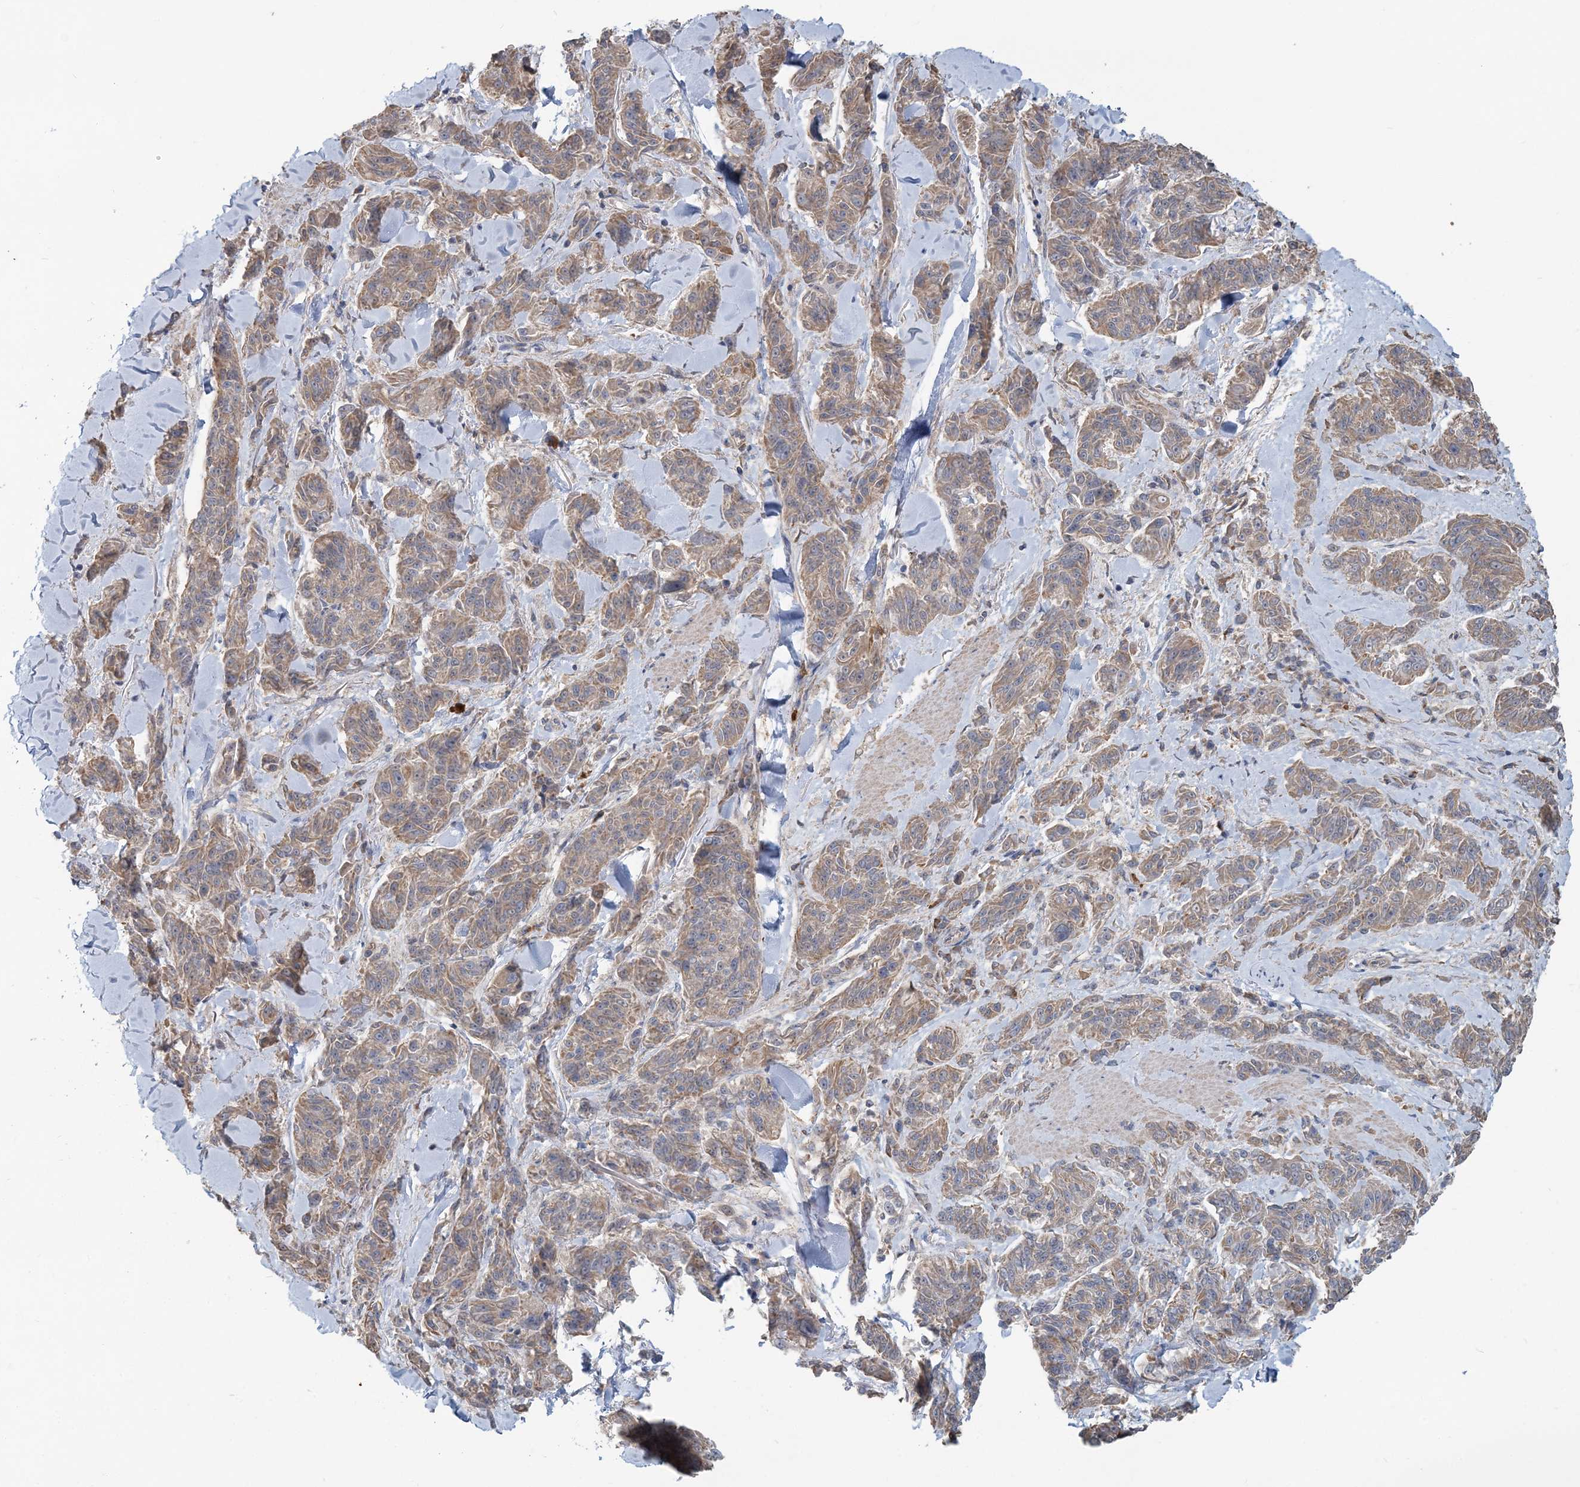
{"staining": {"intensity": "weak", "quantity": "25%-75%", "location": "cytoplasmic/membranous"}, "tissue": "melanoma", "cell_type": "Tumor cells", "image_type": "cancer", "snomed": [{"axis": "morphology", "description": "Malignant melanoma, NOS"}, {"axis": "topography", "description": "Skin"}], "caption": "This image demonstrates immunohistochemistry (IHC) staining of melanoma, with low weak cytoplasmic/membranous positivity in about 25%-75% of tumor cells.", "gene": "RNF25", "patient": {"sex": "male", "age": 53}}